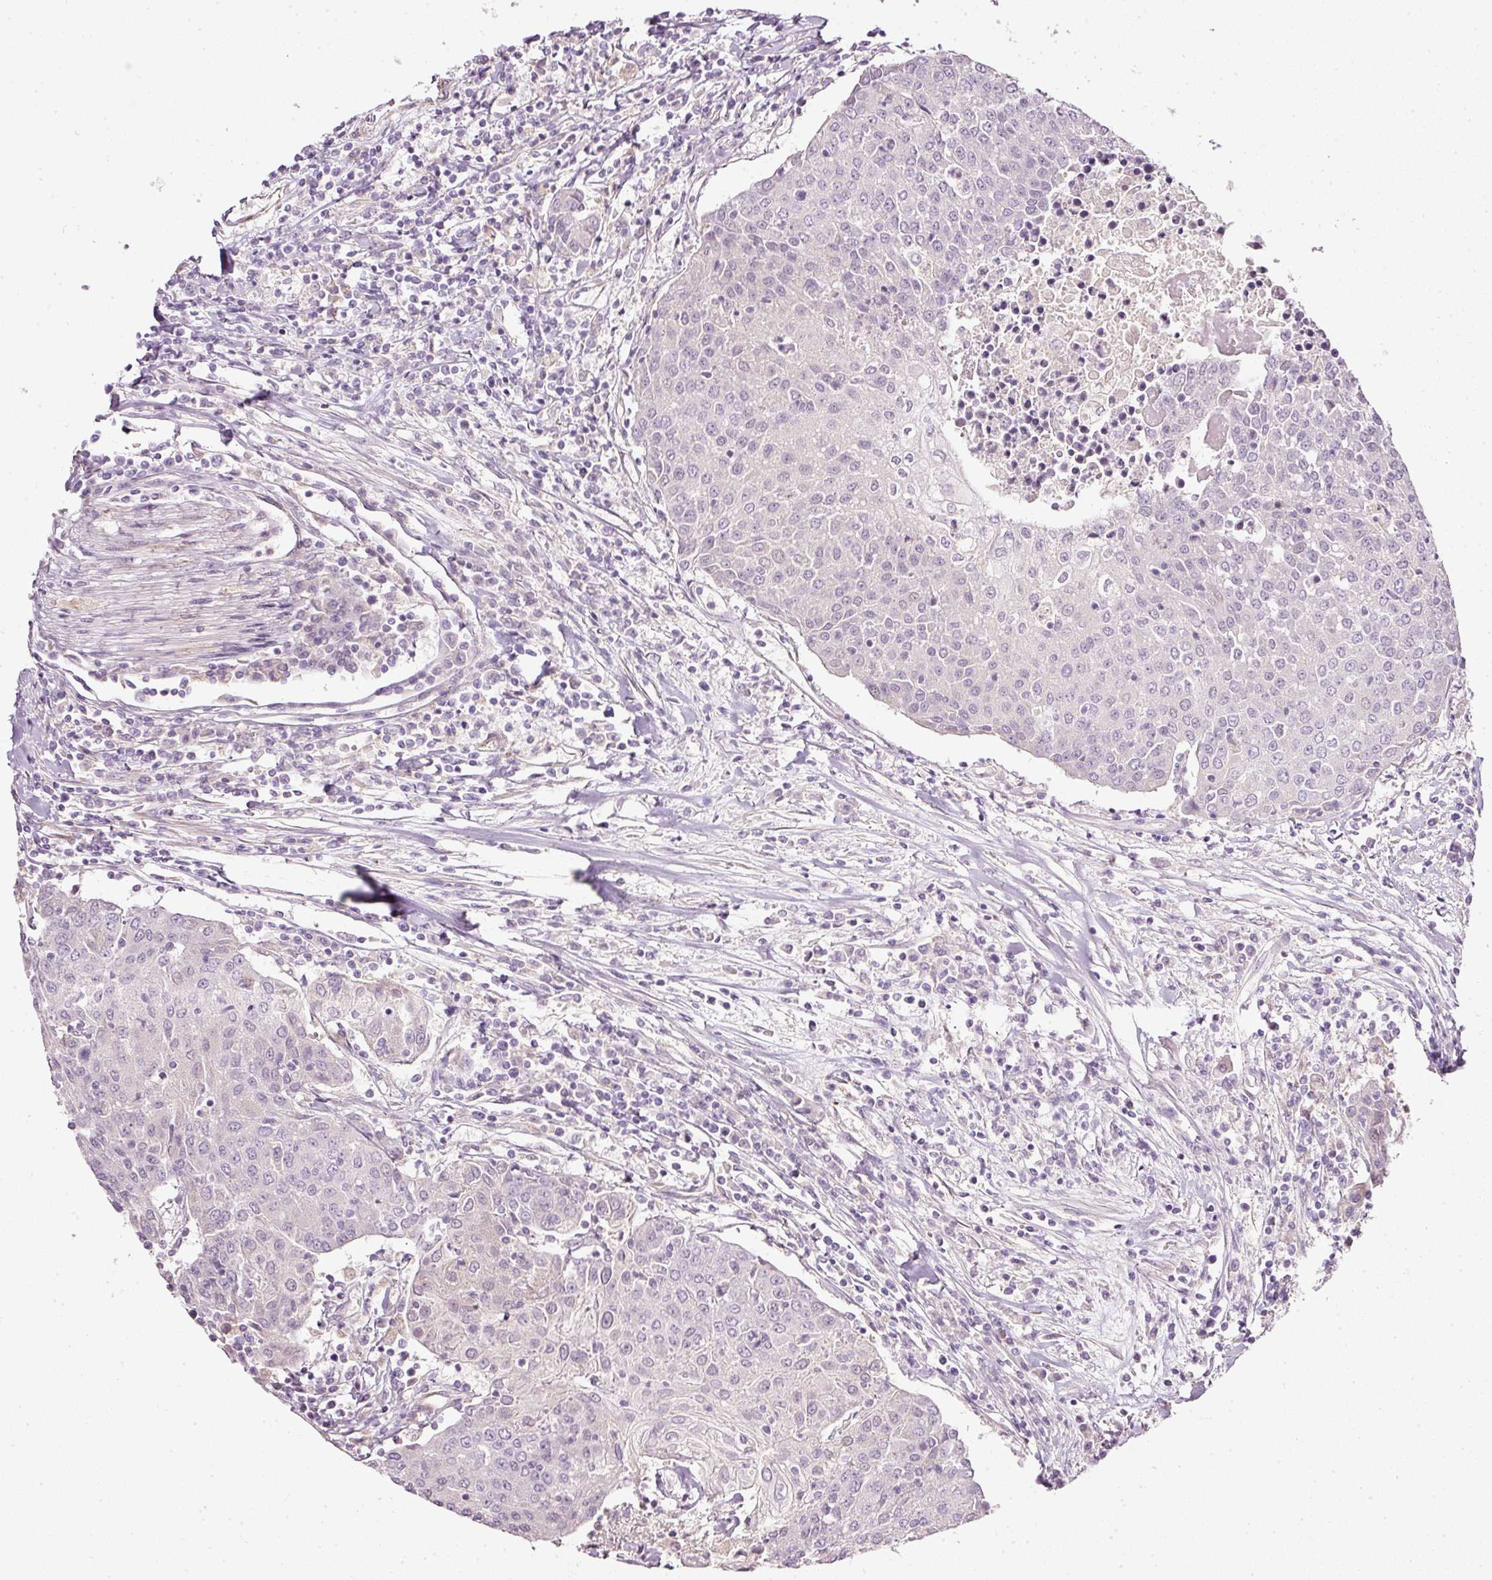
{"staining": {"intensity": "negative", "quantity": "none", "location": "none"}, "tissue": "urothelial cancer", "cell_type": "Tumor cells", "image_type": "cancer", "snomed": [{"axis": "morphology", "description": "Urothelial carcinoma, High grade"}, {"axis": "topography", "description": "Urinary bladder"}], "caption": "DAB immunohistochemical staining of urothelial carcinoma (high-grade) demonstrates no significant expression in tumor cells. Nuclei are stained in blue.", "gene": "TOGARAM1", "patient": {"sex": "female", "age": 85}}